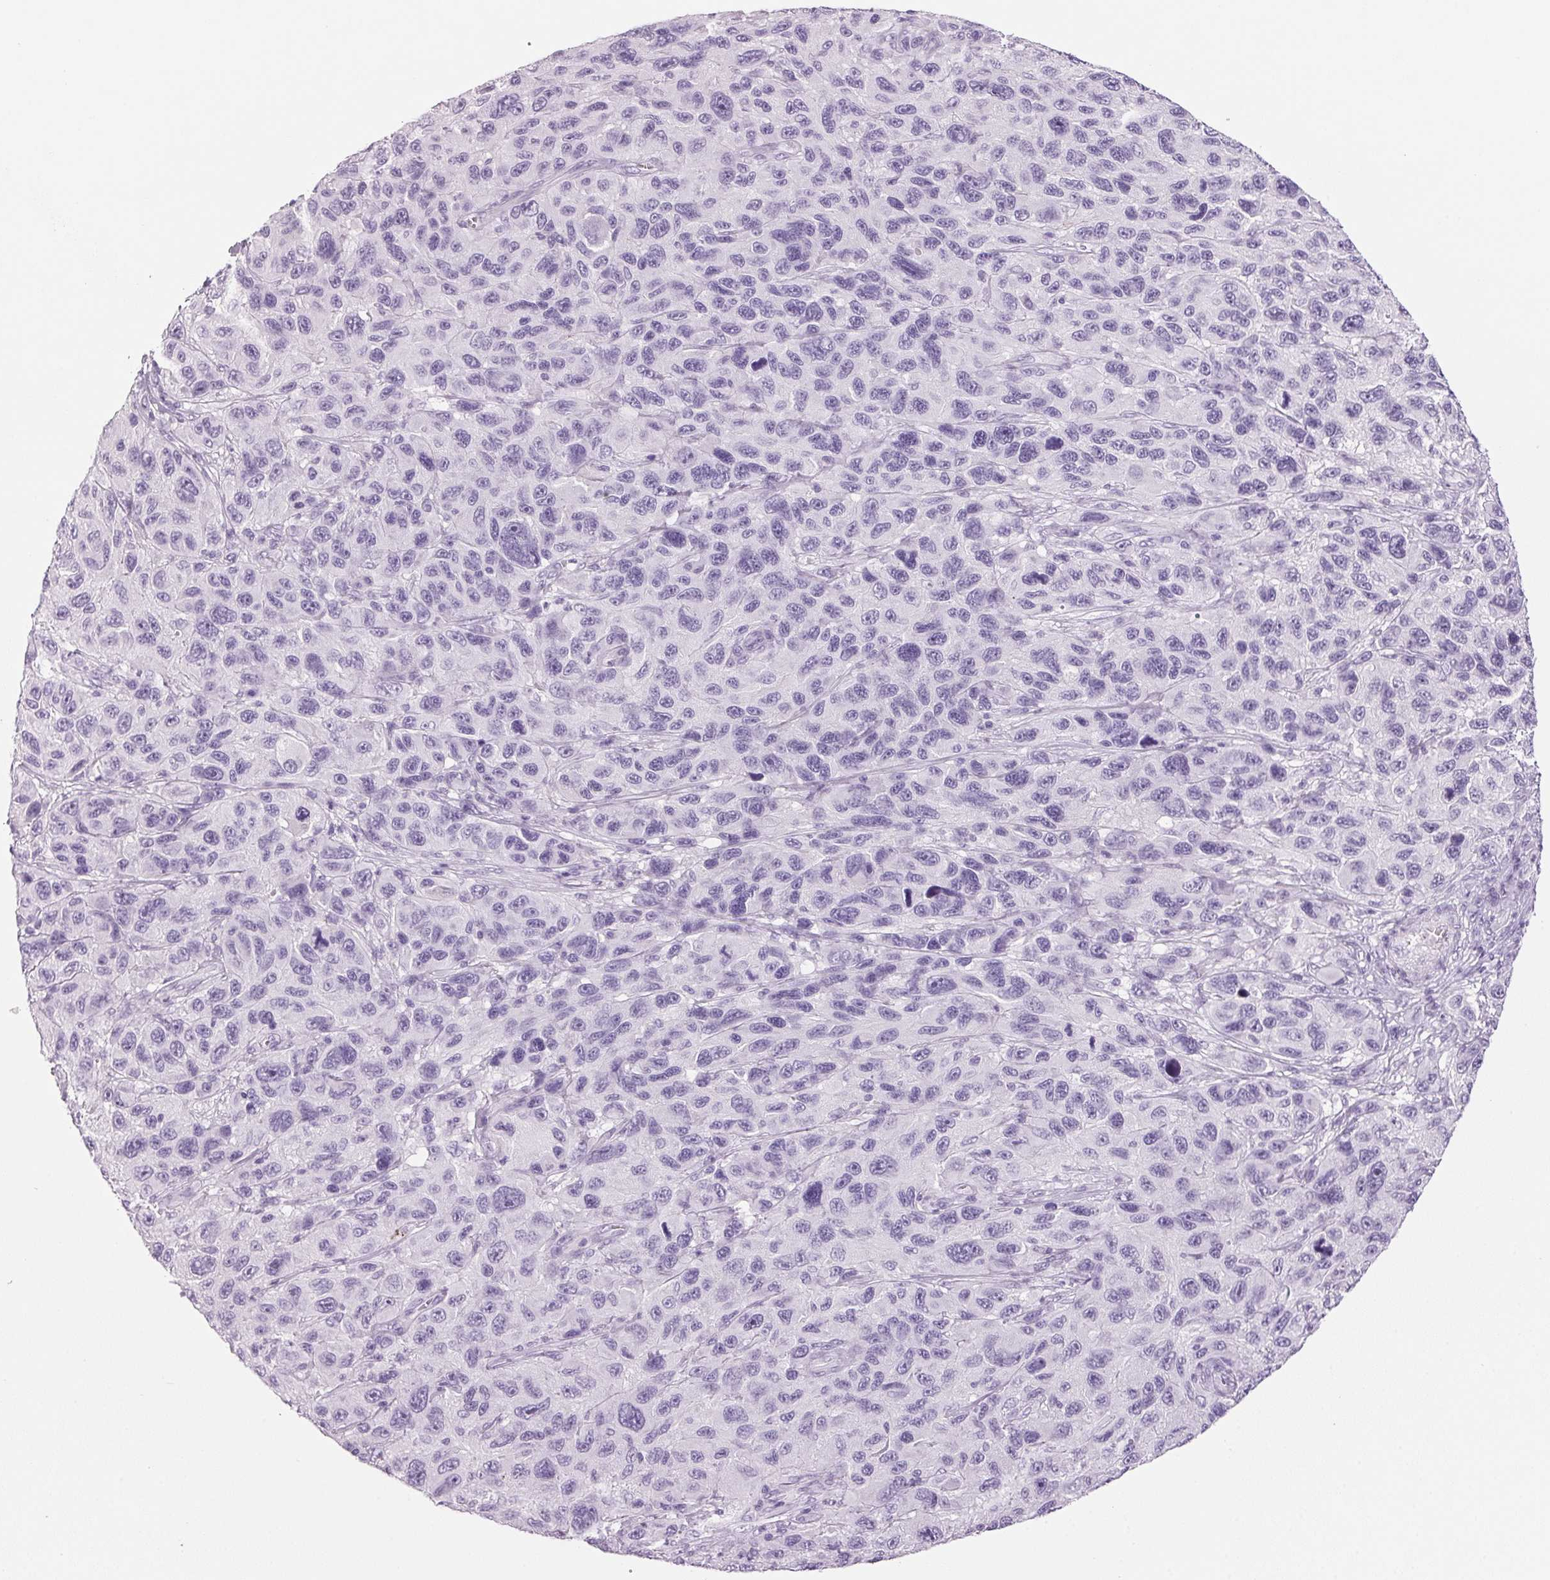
{"staining": {"intensity": "negative", "quantity": "none", "location": "none"}, "tissue": "melanoma", "cell_type": "Tumor cells", "image_type": "cancer", "snomed": [{"axis": "morphology", "description": "Malignant melanoma, NOS"}, {"axis": "topography", "description": "Skin"}], "caption": "Tumor cells show no significant protein staining in melanoma.", "gene": "PPP1R1A", "patient": {"sex": "male", "age": 53}}